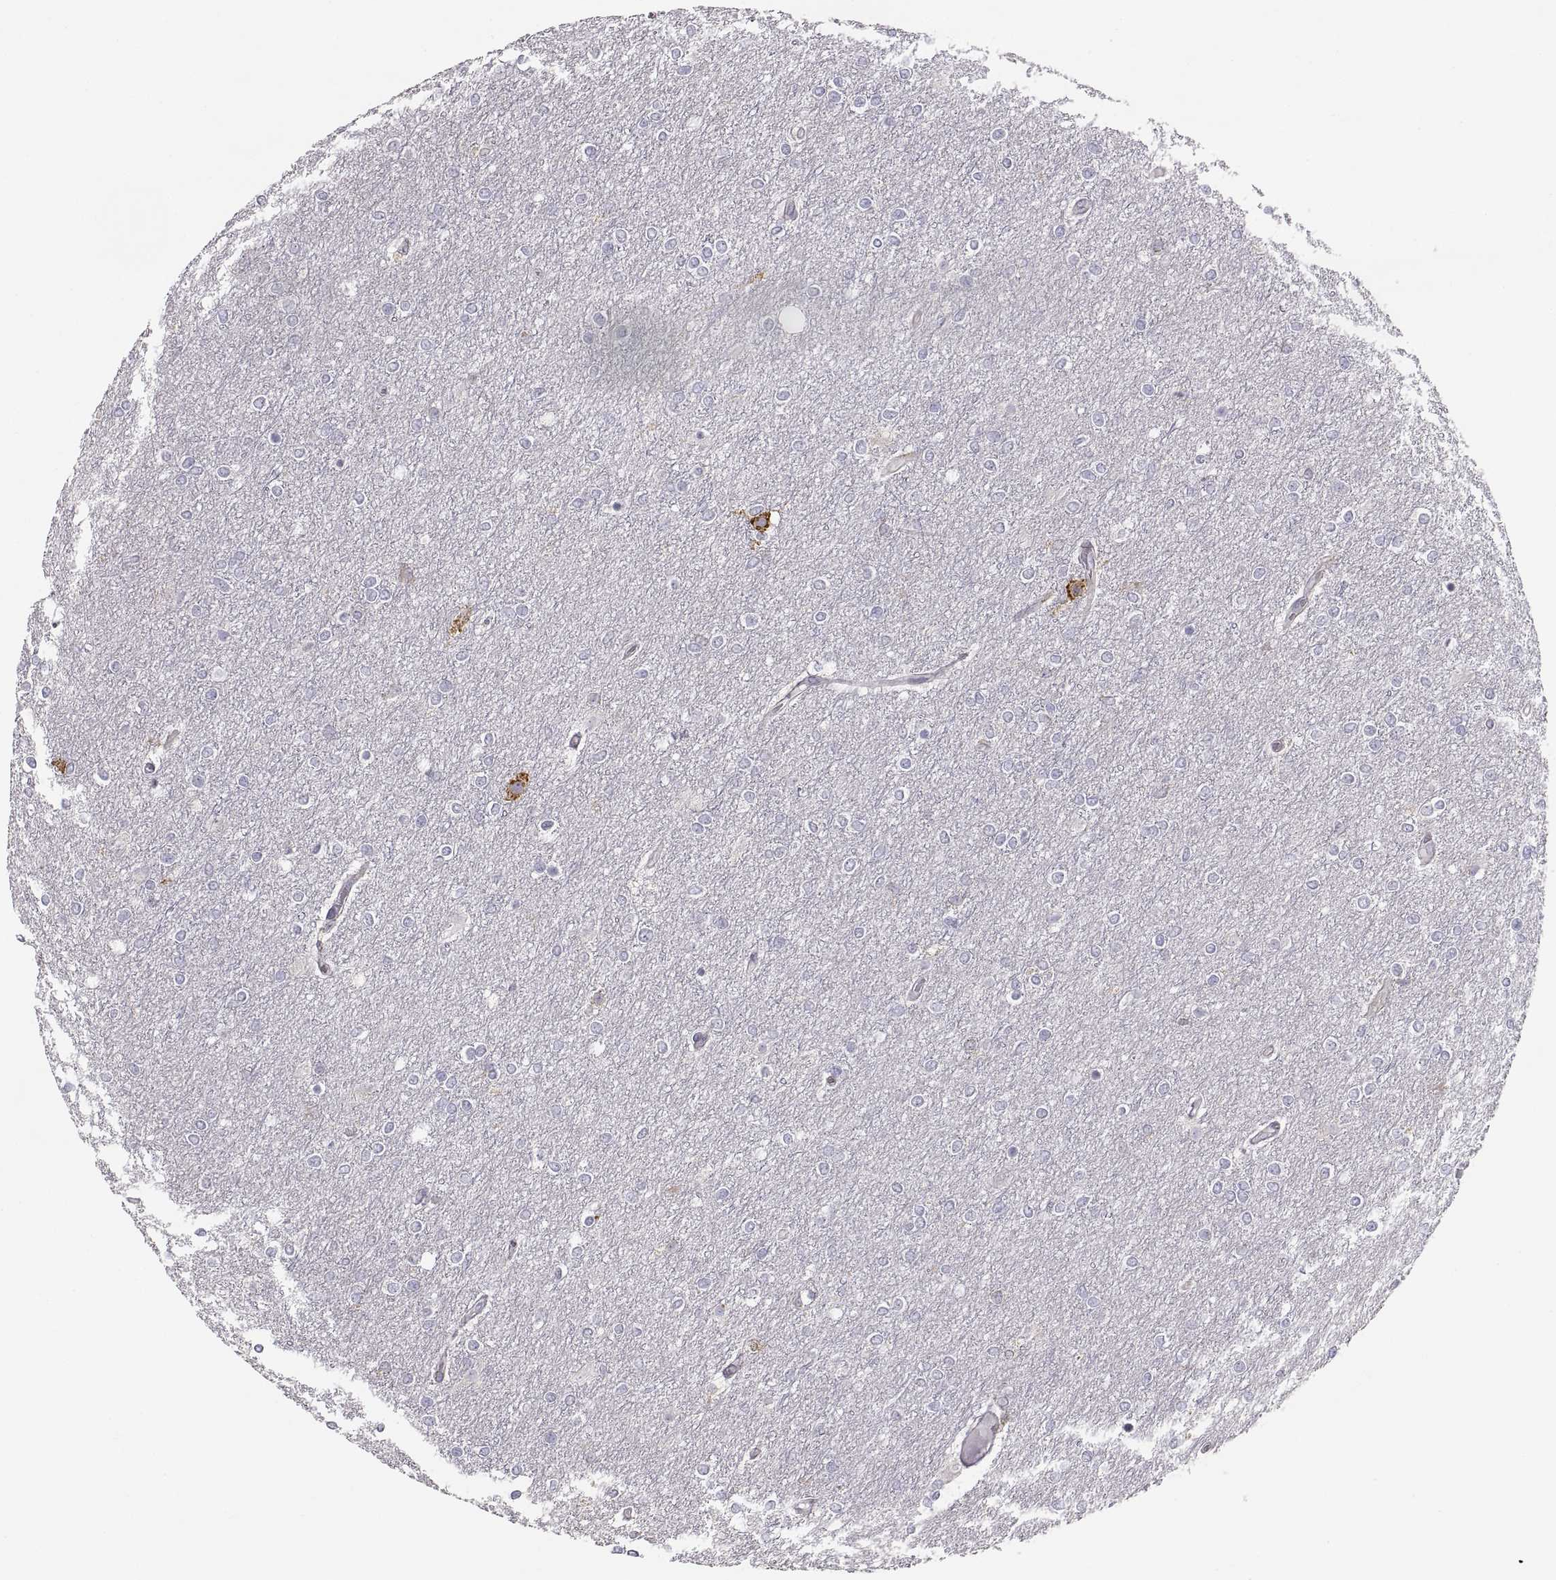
{"staining": {"intensity": "negative", "quantity": "none", "location": "none"}, "tissue": "glioma", "cell_type": "Tumor cells", "image_type": "cancer", "snomed": [{"axis": "morphology", "description": "Glioma, malignant, High grade"}, {"axis": "topography", "description": "Brain"}], "caption": "IHC image of glioma stained for a protein (brown), which exhibits no staining in tumor cells.", "gene": "ERO1A", "patient": {"sex": "female", "age": 61}}